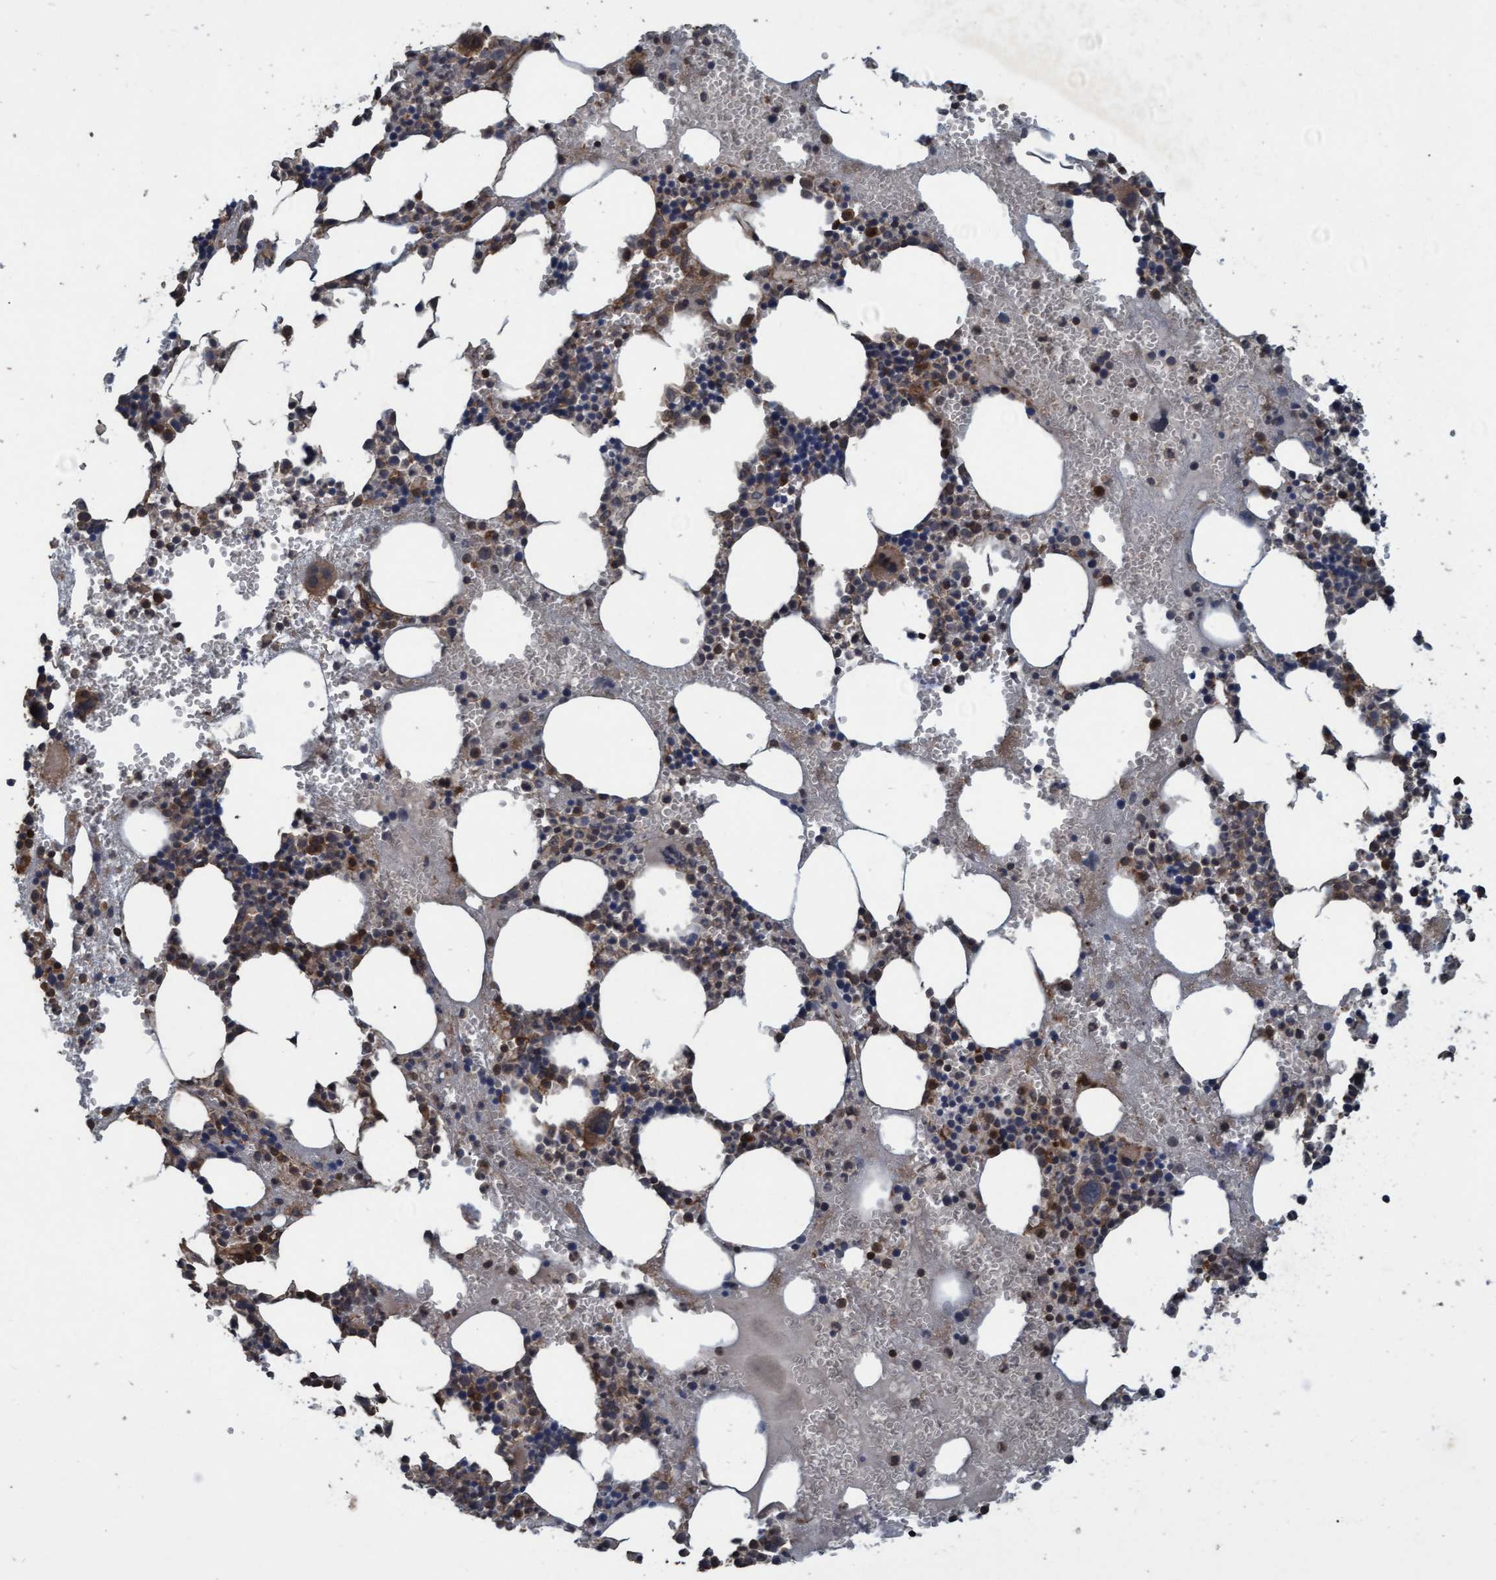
{"staining": {"intensity": "moderate", "quantity": "25%-75%", "location": "cytoplasmic/membranous"}, "tissue": "bone marrow", "cell_type": "Hematopoietic cells", "image_type": "normal", "snomed": [{"axis": "morphology", "description": "Normal tissue, NOS"}, {"axis": "morphology", "description": "Inflammation, NOS"}, {"axis": "topography", "description": "Bone marrow"}], "caption": "Immunohistochemical staining of unremarkable bone marrow displays 25%-75% levels of moderate cytoplasmic/membranous protein expression in about 25%-75% of hematopoietic cells.", "gene": "GGT6", "patient": {"sex": "female", "age": 67}}